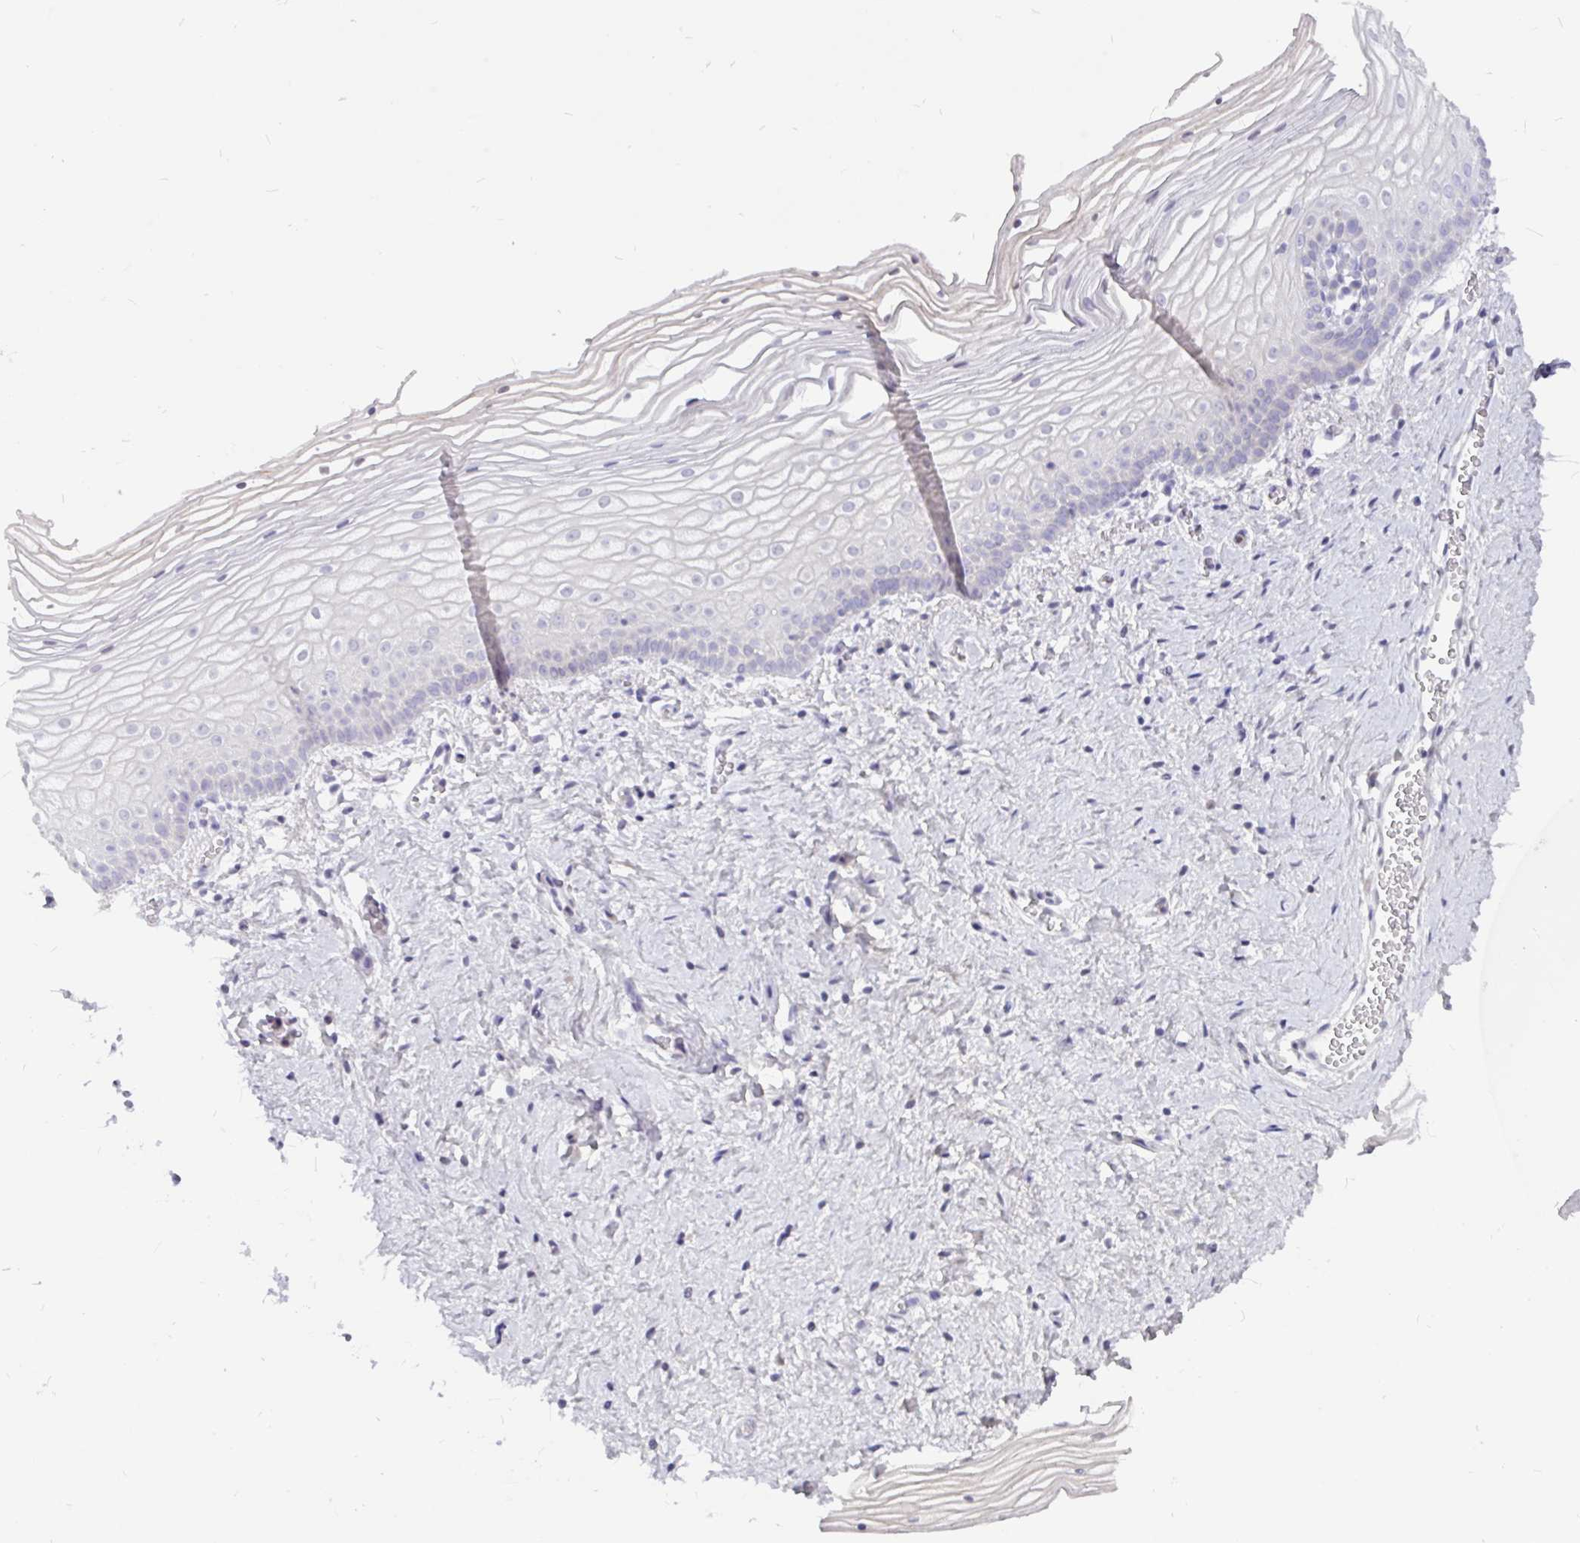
{"staining": {"intensity": "weak", "quantity": "<25%", "location": "cytoplasmic/membranous,nuclear"}, "tissue": "vagina", "cell_type": "Squamous epithelial cells", "image_type": "normal", "snomed": [{"axis": "morphology", "description": "Normal tissue, NOS"}, {"axis": "topography", "description": "Vagina"}], "caption": "Immunohistochemical staining of benign human vagina shows no significant staining in squamous epithelial cells.", "gene": "KIAA2013", "patient": {"sex": "female", "age": 56}}